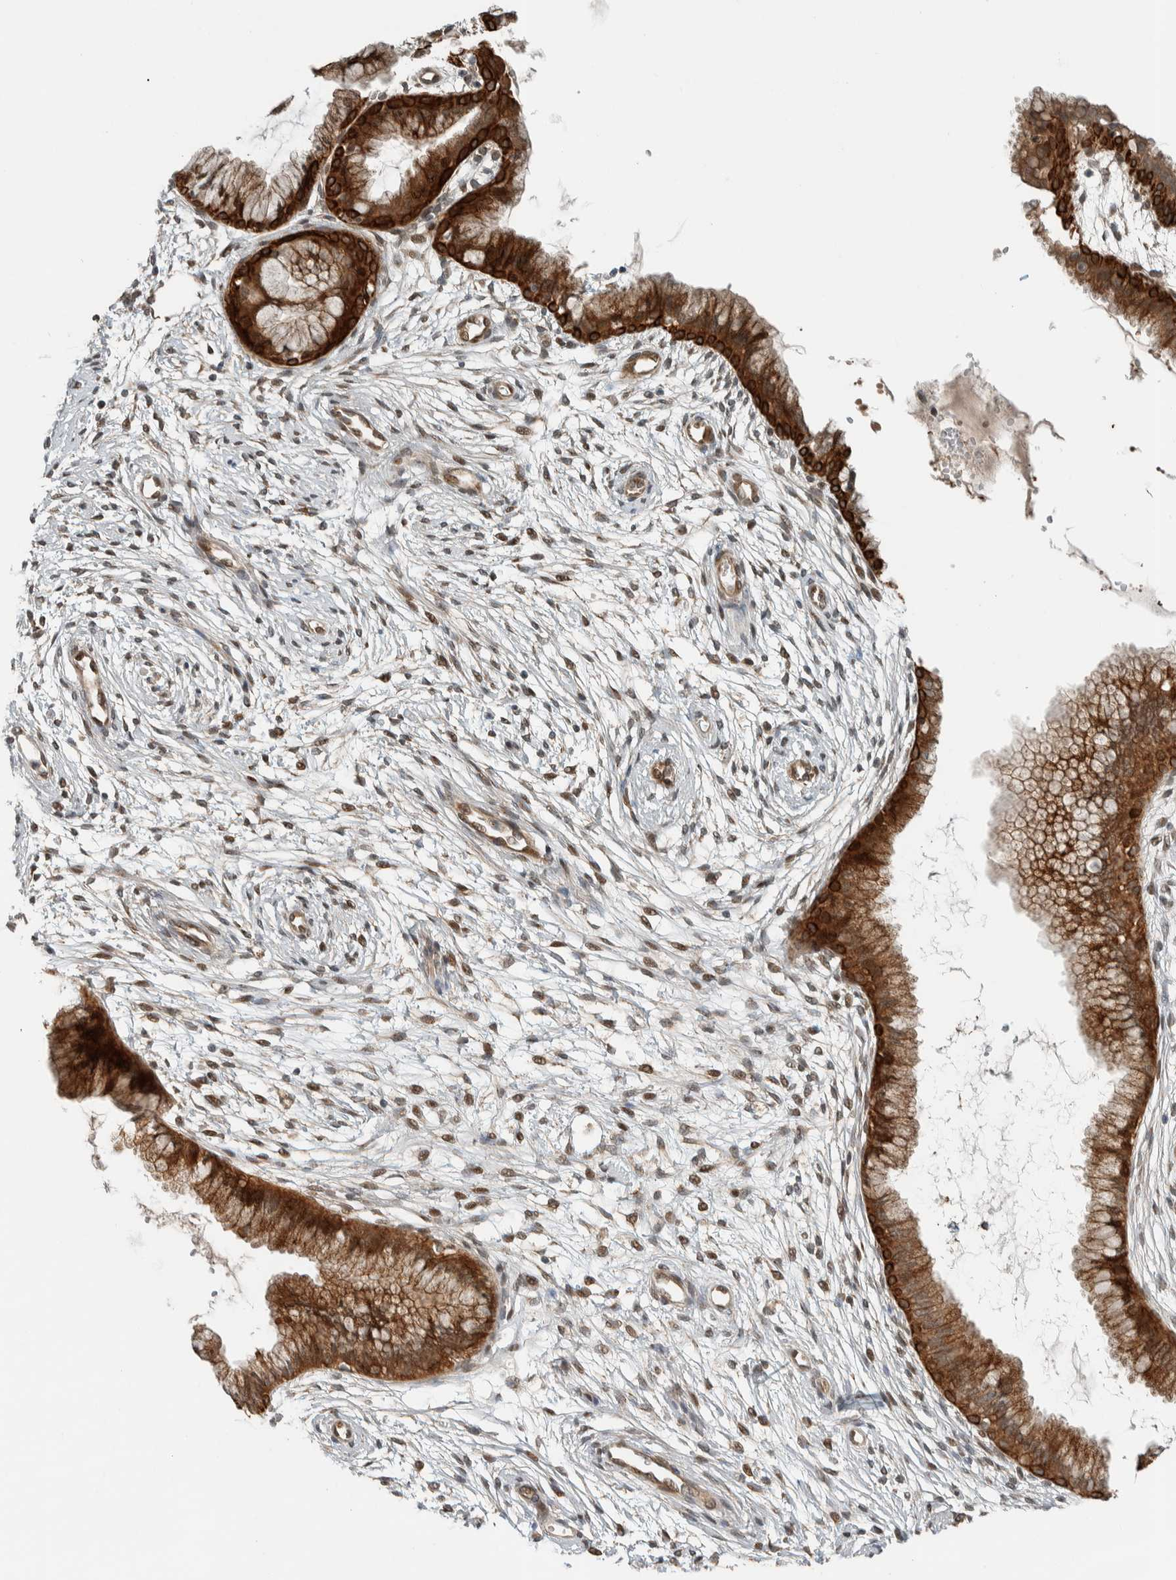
{"staining": {"intensity": "strong", "quantity": ">75%", "location": "cytoplasmic/membranous"}, "tissue": "cervix", "cell_type": "Glandular cells", "image_type": "normal", "snomed": [{"axis": "morphology", "description": "Normal tissue, NOS"}, {"axis": "topography", "description": "Cervix"}], "caption": "Protein expression analysis of unremarkable human cervix reveals strong cytoplasmic/membranous staining in approximately >75% of glandular cells. (DAB IHC, brown staining for protein, blue staining for nuclei).", "gene": "STXBP4", "patient": {"sex": "female", "age": 39}}